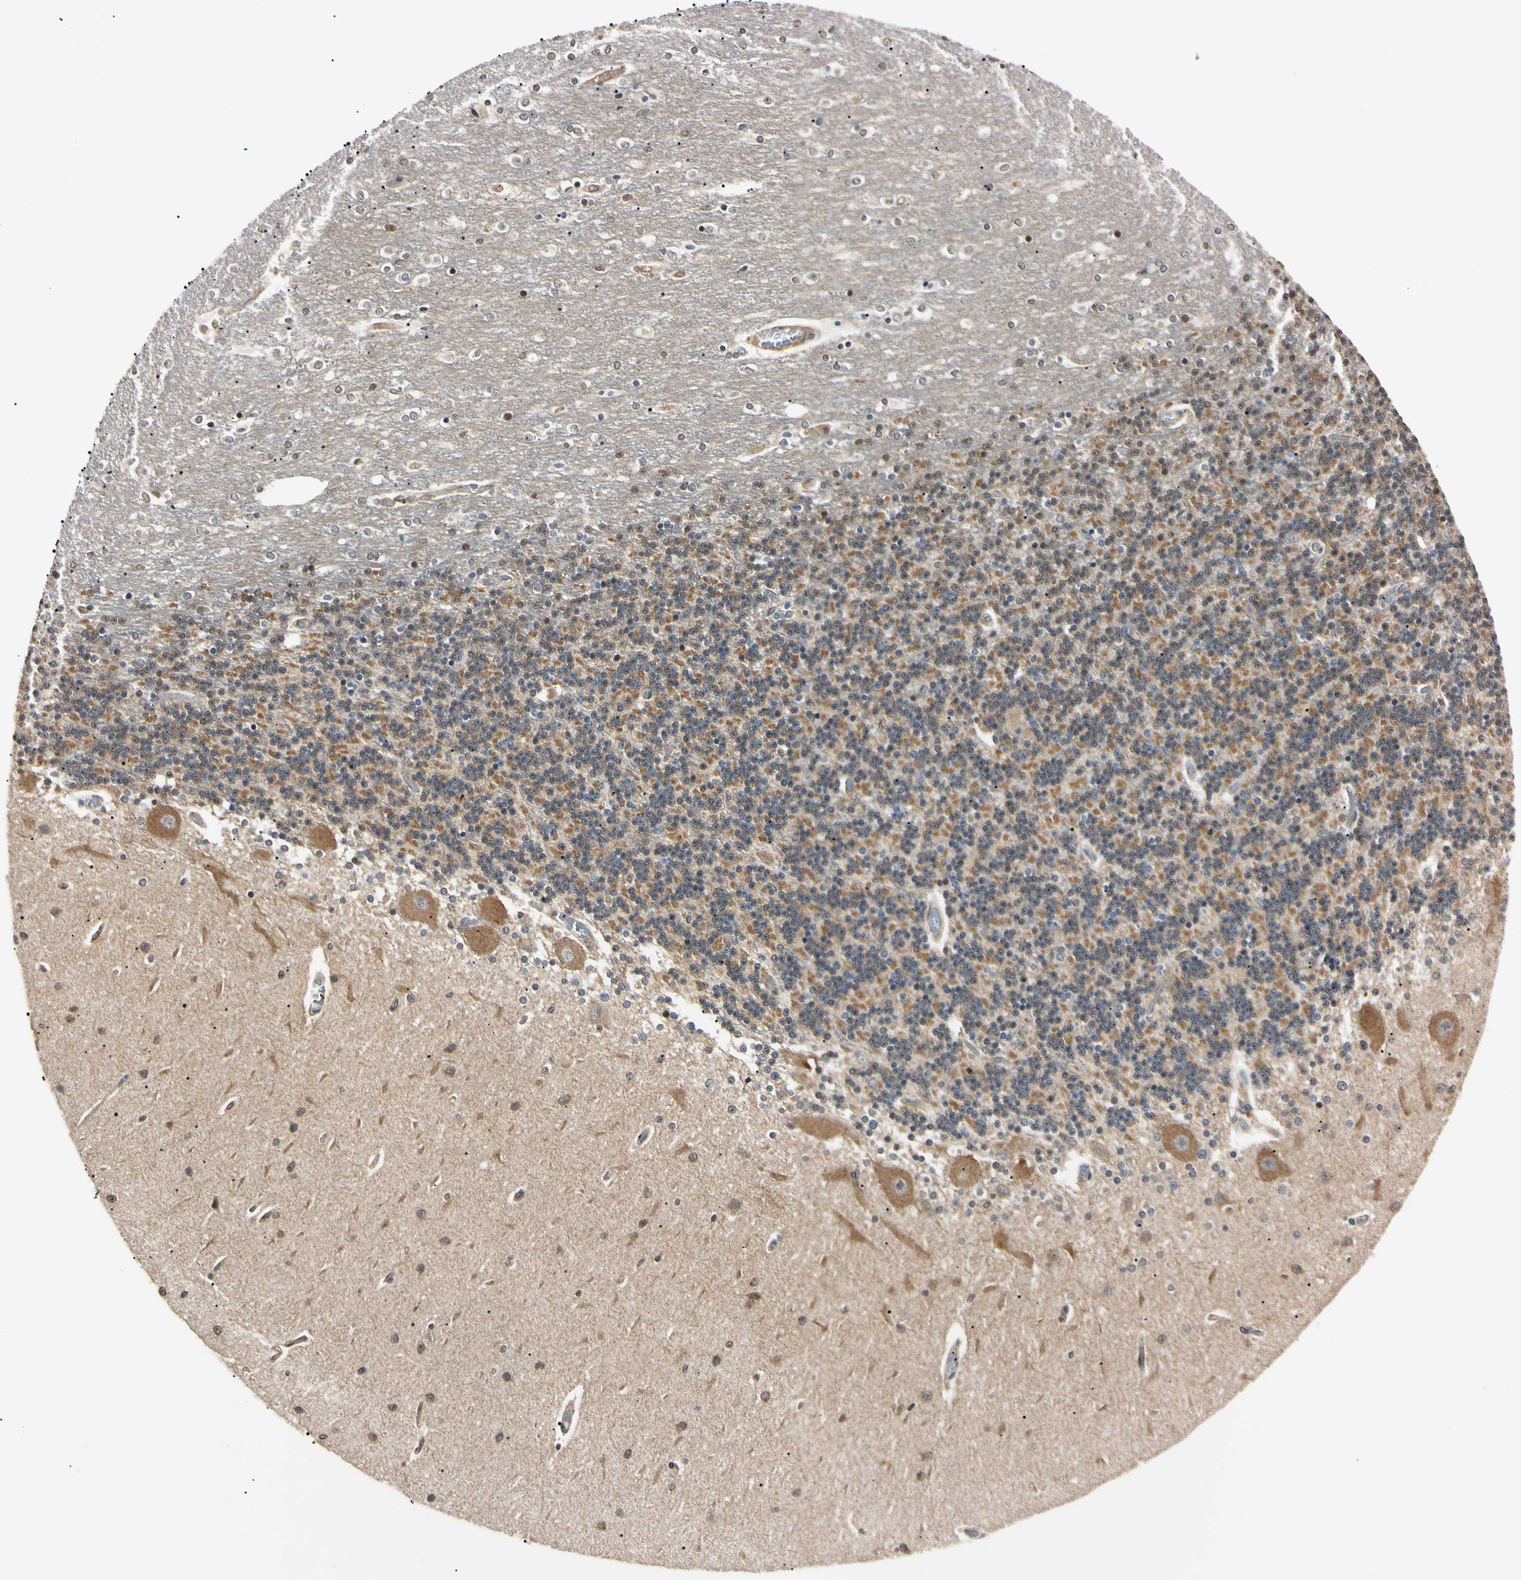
{"staining": {"intensity": "moderate", "quantity": "25%-75%", "location": "cytoplasmic/membranous"}, "tissue": "cerebellum", "cell_type": "Cells in granular layer", "image_type": "normal", "snomed": [{"axis": "morphology", "description": "Normal tissue, NOS"}, {"axis": "topography", "description": "Cerebellum"}], "caption": "A histopathology image of human cerebellum stained for a protein demonstrates moderate cytoplasmic/membranous brown staining in cells in granular layer.", "gene": "EPN1", "patient": {"sex": "female", "age": 54}}